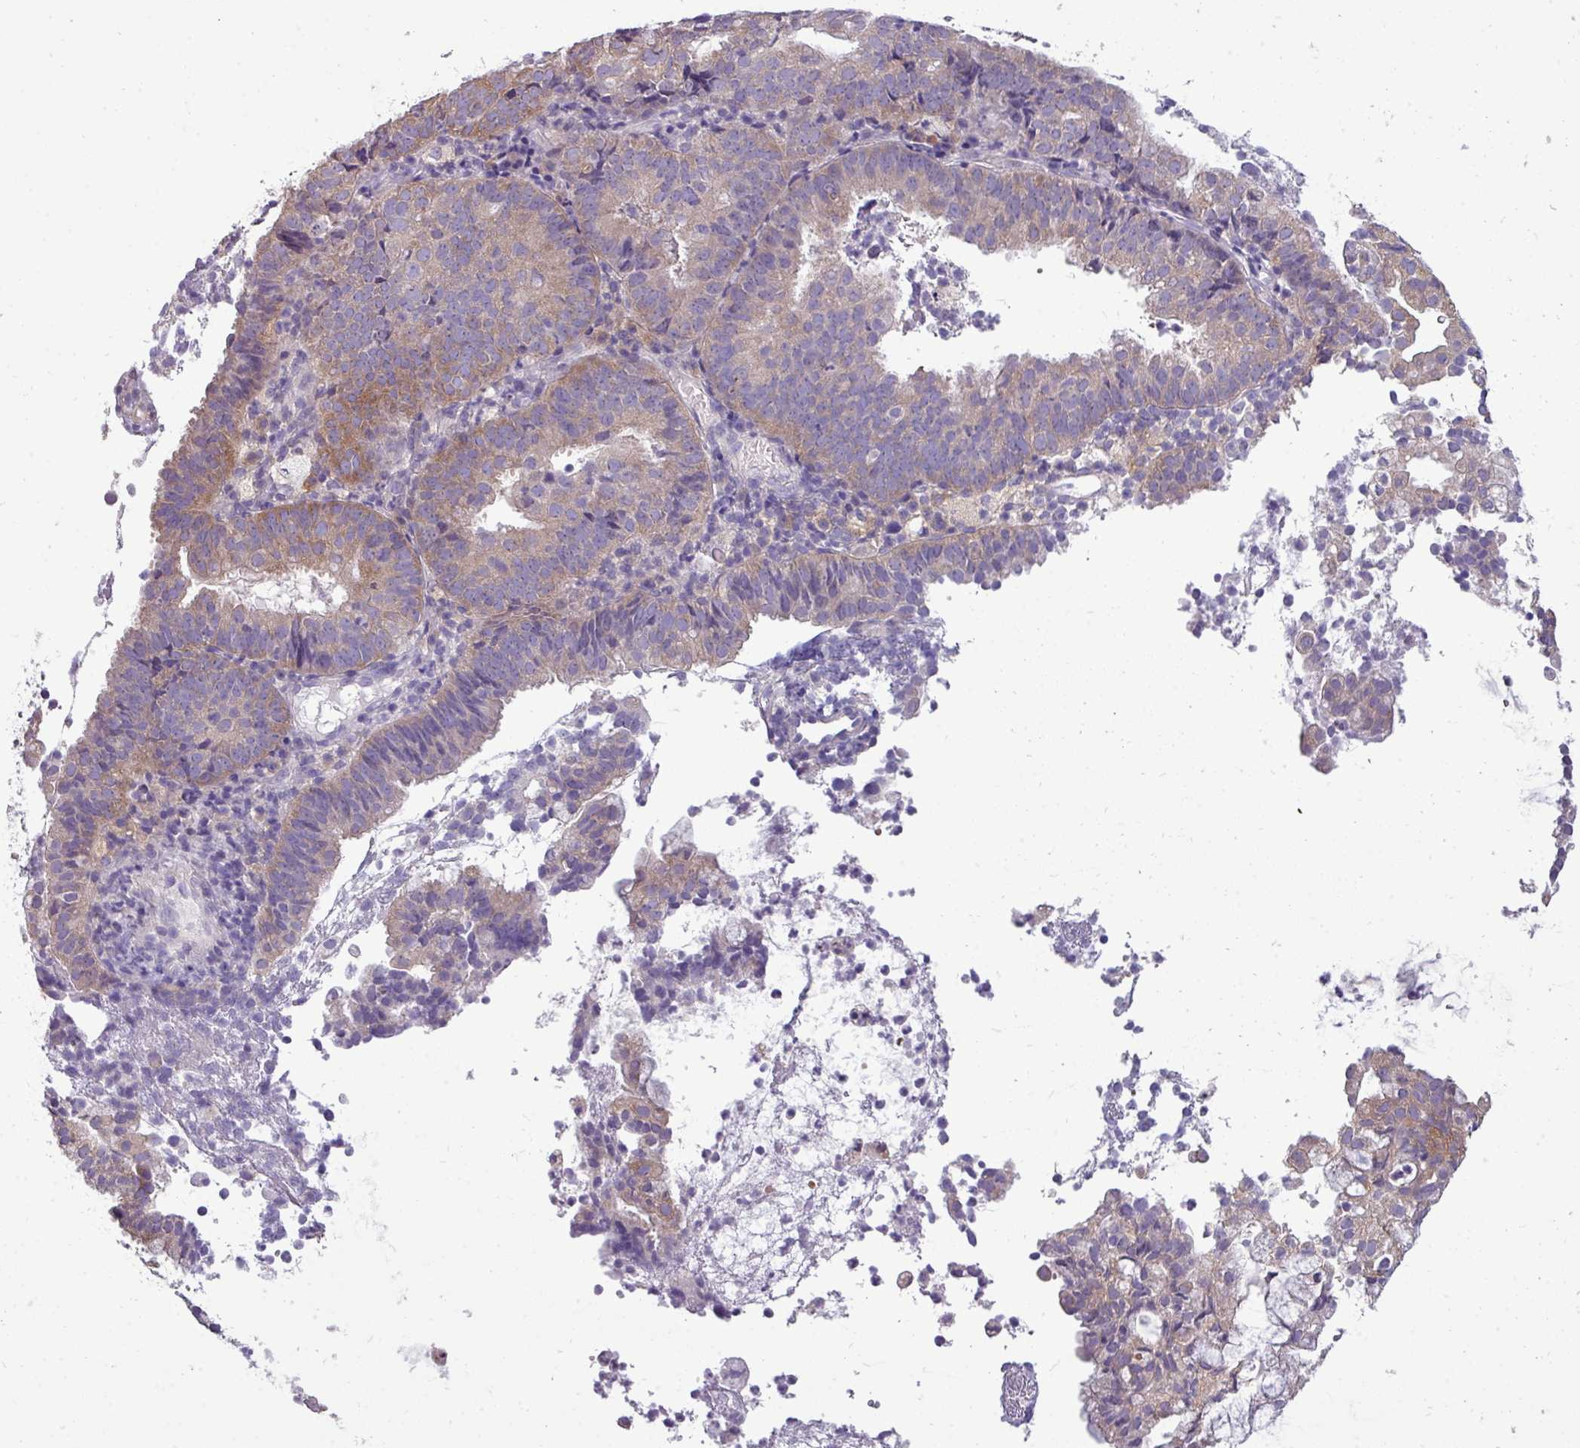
{"staining": {"intensity": "moderate", "quantity": "<25%", "location": "cytoplasmic/membranous"}, "tissue": "endometrial cancer", "cell_type": "Tumor cells", "image_type": "cancer", "snomed": [{"axis": "morphology", "description": "Adenocarcinoma, NOS"}, {"axis": "topography", "description": "Endometrium"}], "caption": "About <25% of tumor cells in endometrial adenocarcinoma demonstrate moderate cytoplasmic/membranous protein staining as visualized by brown immunohistochemical staining.", "gene": "DNAAF9", "patient": {"sex": "female", "age": 80}}